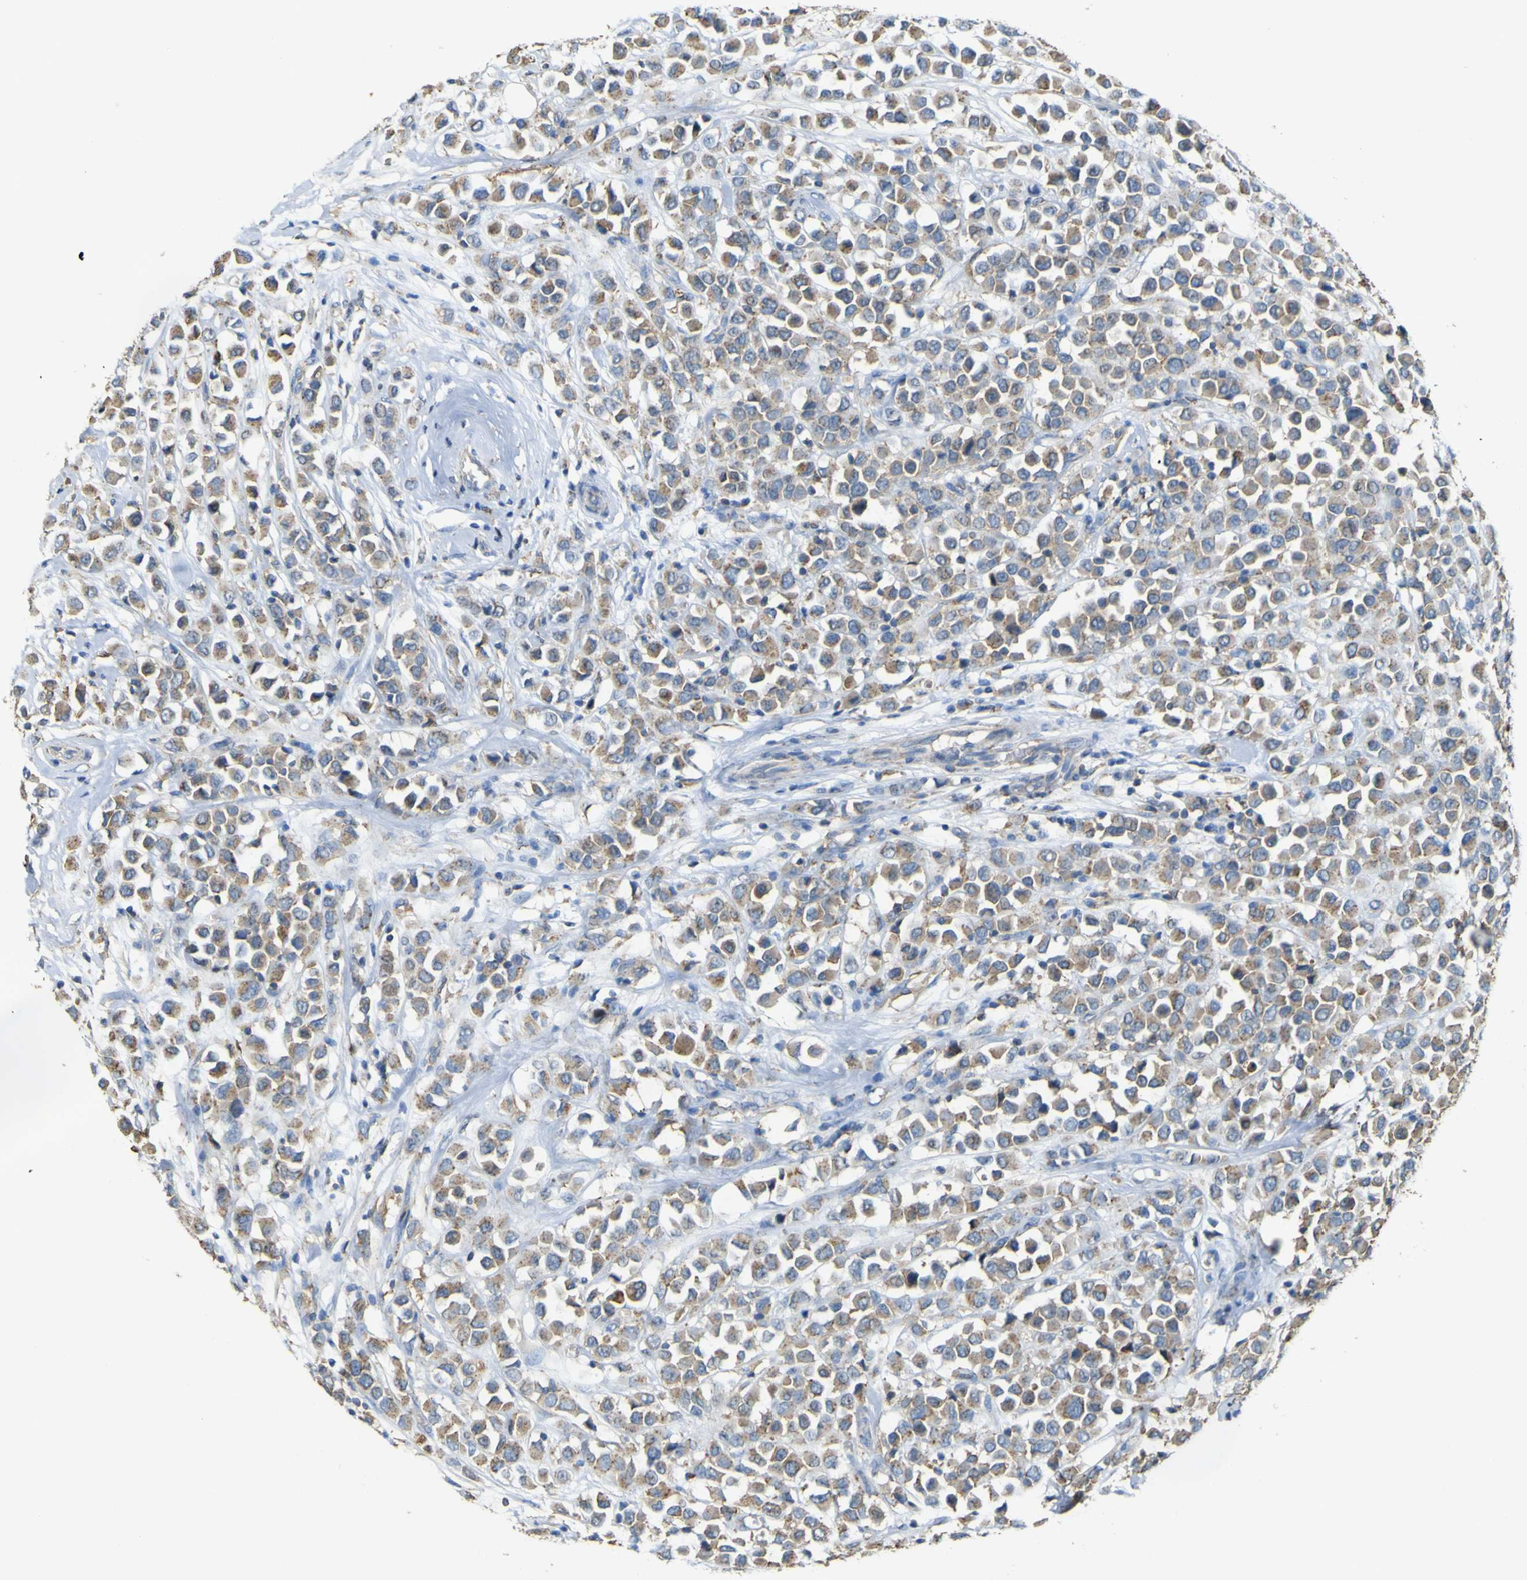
{"staining": {"intensity": "moderate", "quantity": ">75%", "location": "cytoplasmic/membranous"}, "tissue": "breast cancer", "cell_type": "Tumor cells", "image_type": "cancer", "snomed": [{"axis": "morphology", "description": "Duct carcinoma"}, {"axis": "topography", "description": "Breast"}], "caption": "Human breast intraductal carcinoma stained with a brown dye demonstrates moderate cytoplasmic/membranous positive positivity in about >75% of tumor cells.", "gene": "ACSL3", "patient": {"sex": "female", "age": 61}}